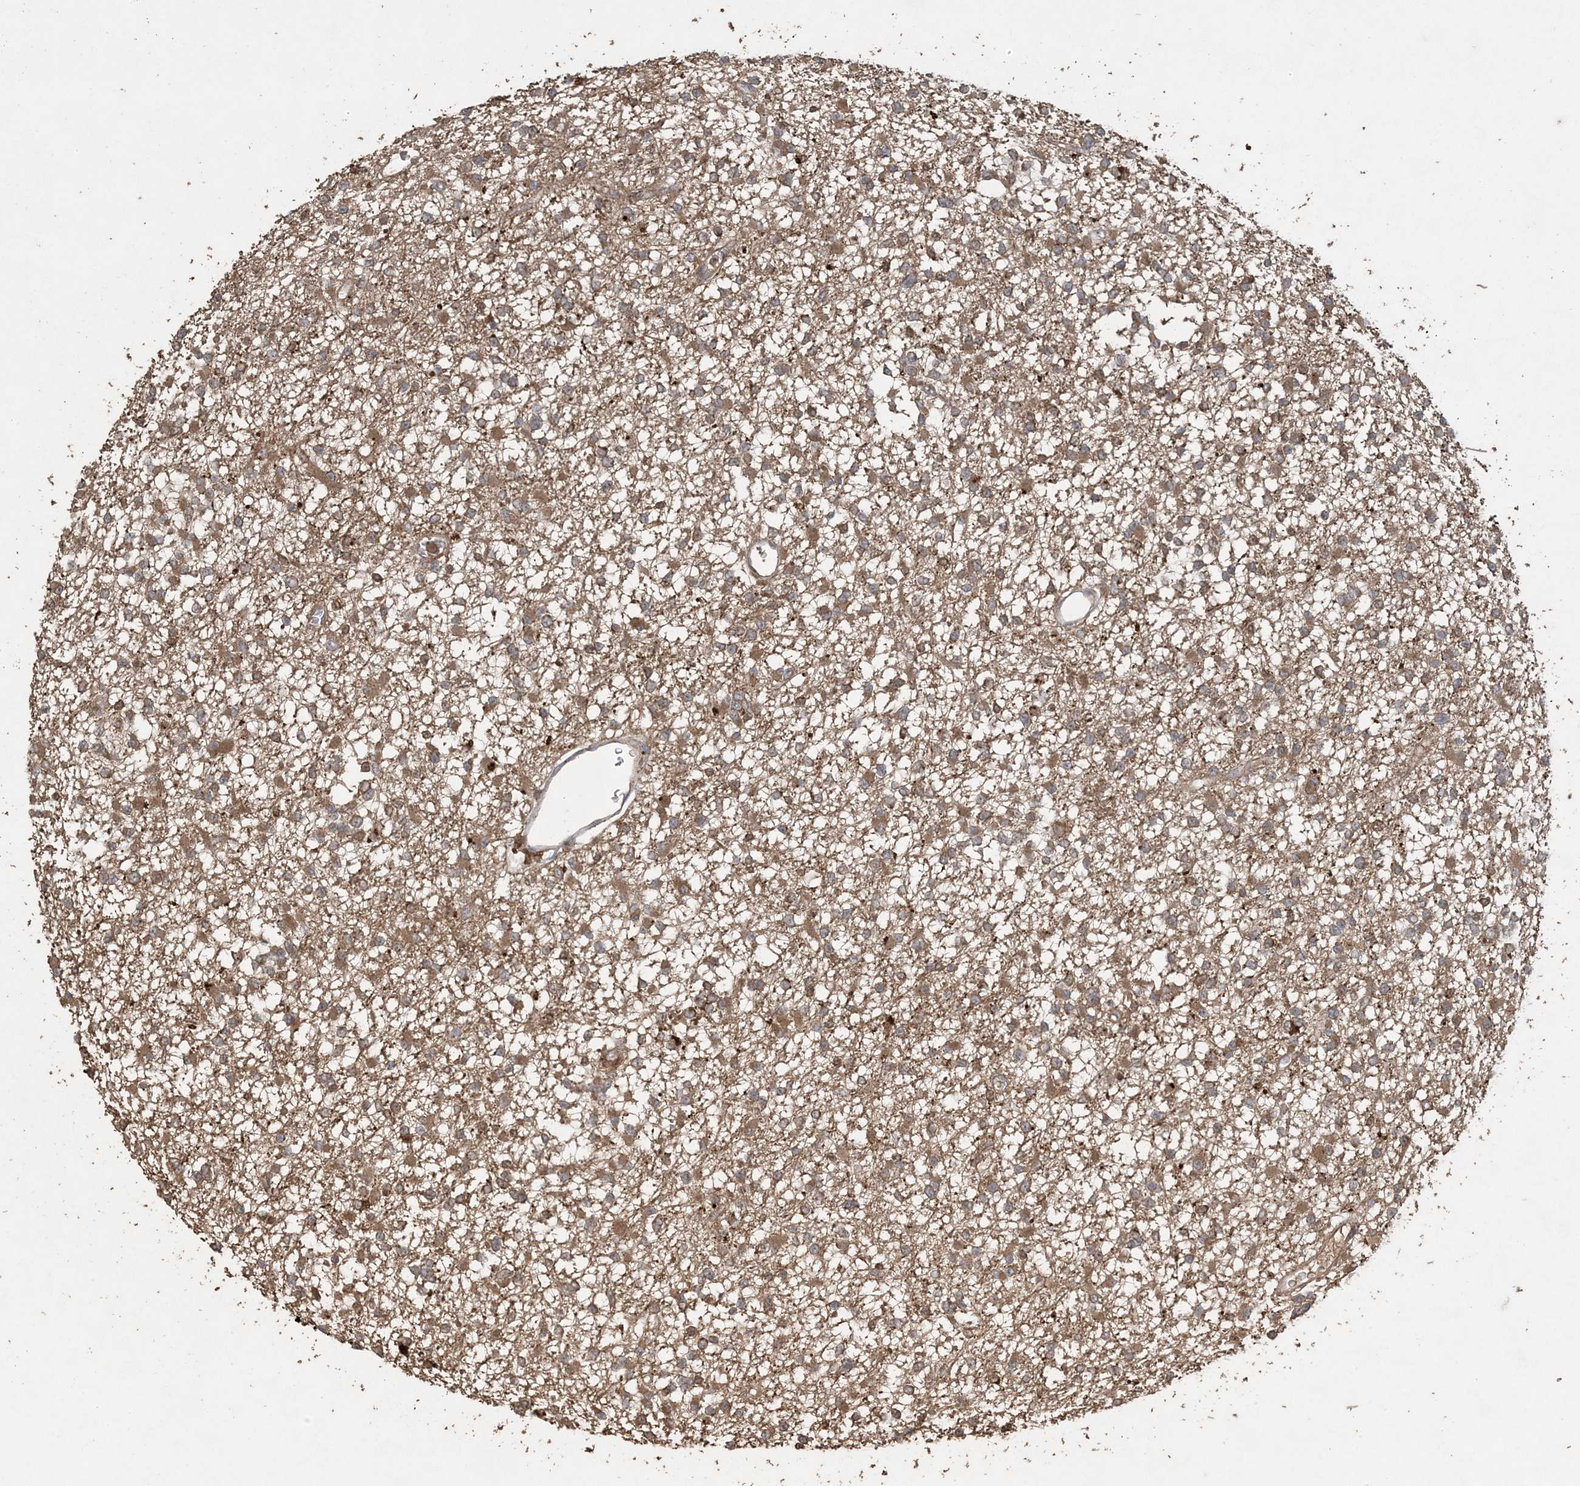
{"staining": {"intensity": "moderate", "quantity": ">75%", "location": "cytoplasmic/membranous"}, "tissue": "glioma", "cell_type": "Tumor cells", "image_type": "cancer", "snomed": [{"axis": "morphology", "description": "Glioma, malignant, Low grade"}, {"axis": "topography", "description": "Brain"}], "caption": "An image showing moderate cytoplasmic/membranous expression in about >75% of tumor cells in low-grade glioma (malignant), as visualized by brown immunohistochemical staining.", "gene": "EFCAB8", "patient": {"sex": "female", "age": 22}}